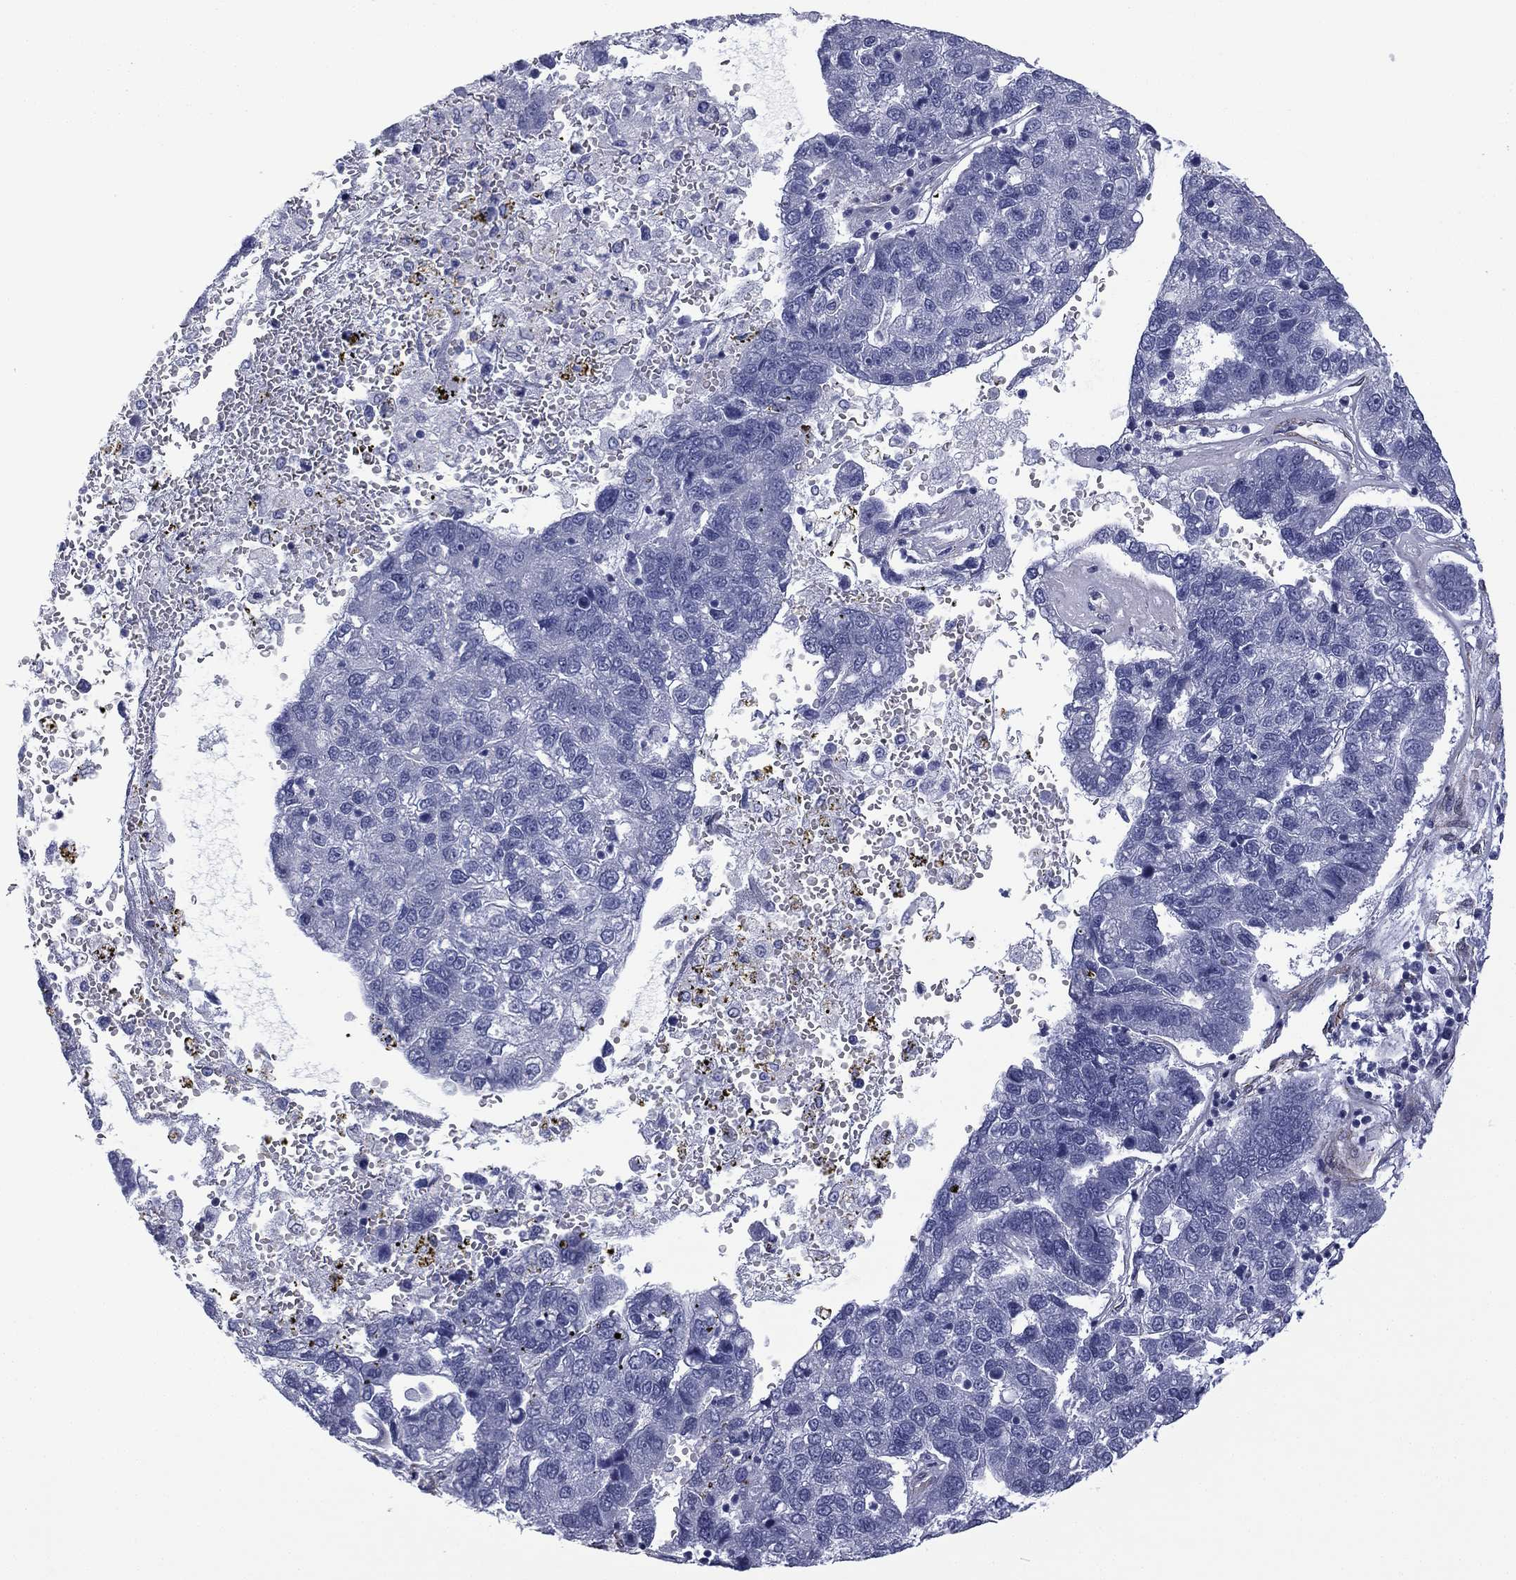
{"staining": {"intensity": "negative", "quantity": "none", "location": "none"}, "tissue": "pancreatic cancer", "cell_type": "Tumor cells", "image_type": "cancer", "snomed": [{"axis": "morphology", "description": "Adenocarcinoma, NOS"}, {"axis": "topography", "description": "Pancreas"}], "caption": "High power microscopy photomicrograph of an IHC histopathology image of pancreatic cancer, revealing no significant expression in tumor cells.", "gene": "CAVIN3", "patient": {"sex": "female", "age": 61}}